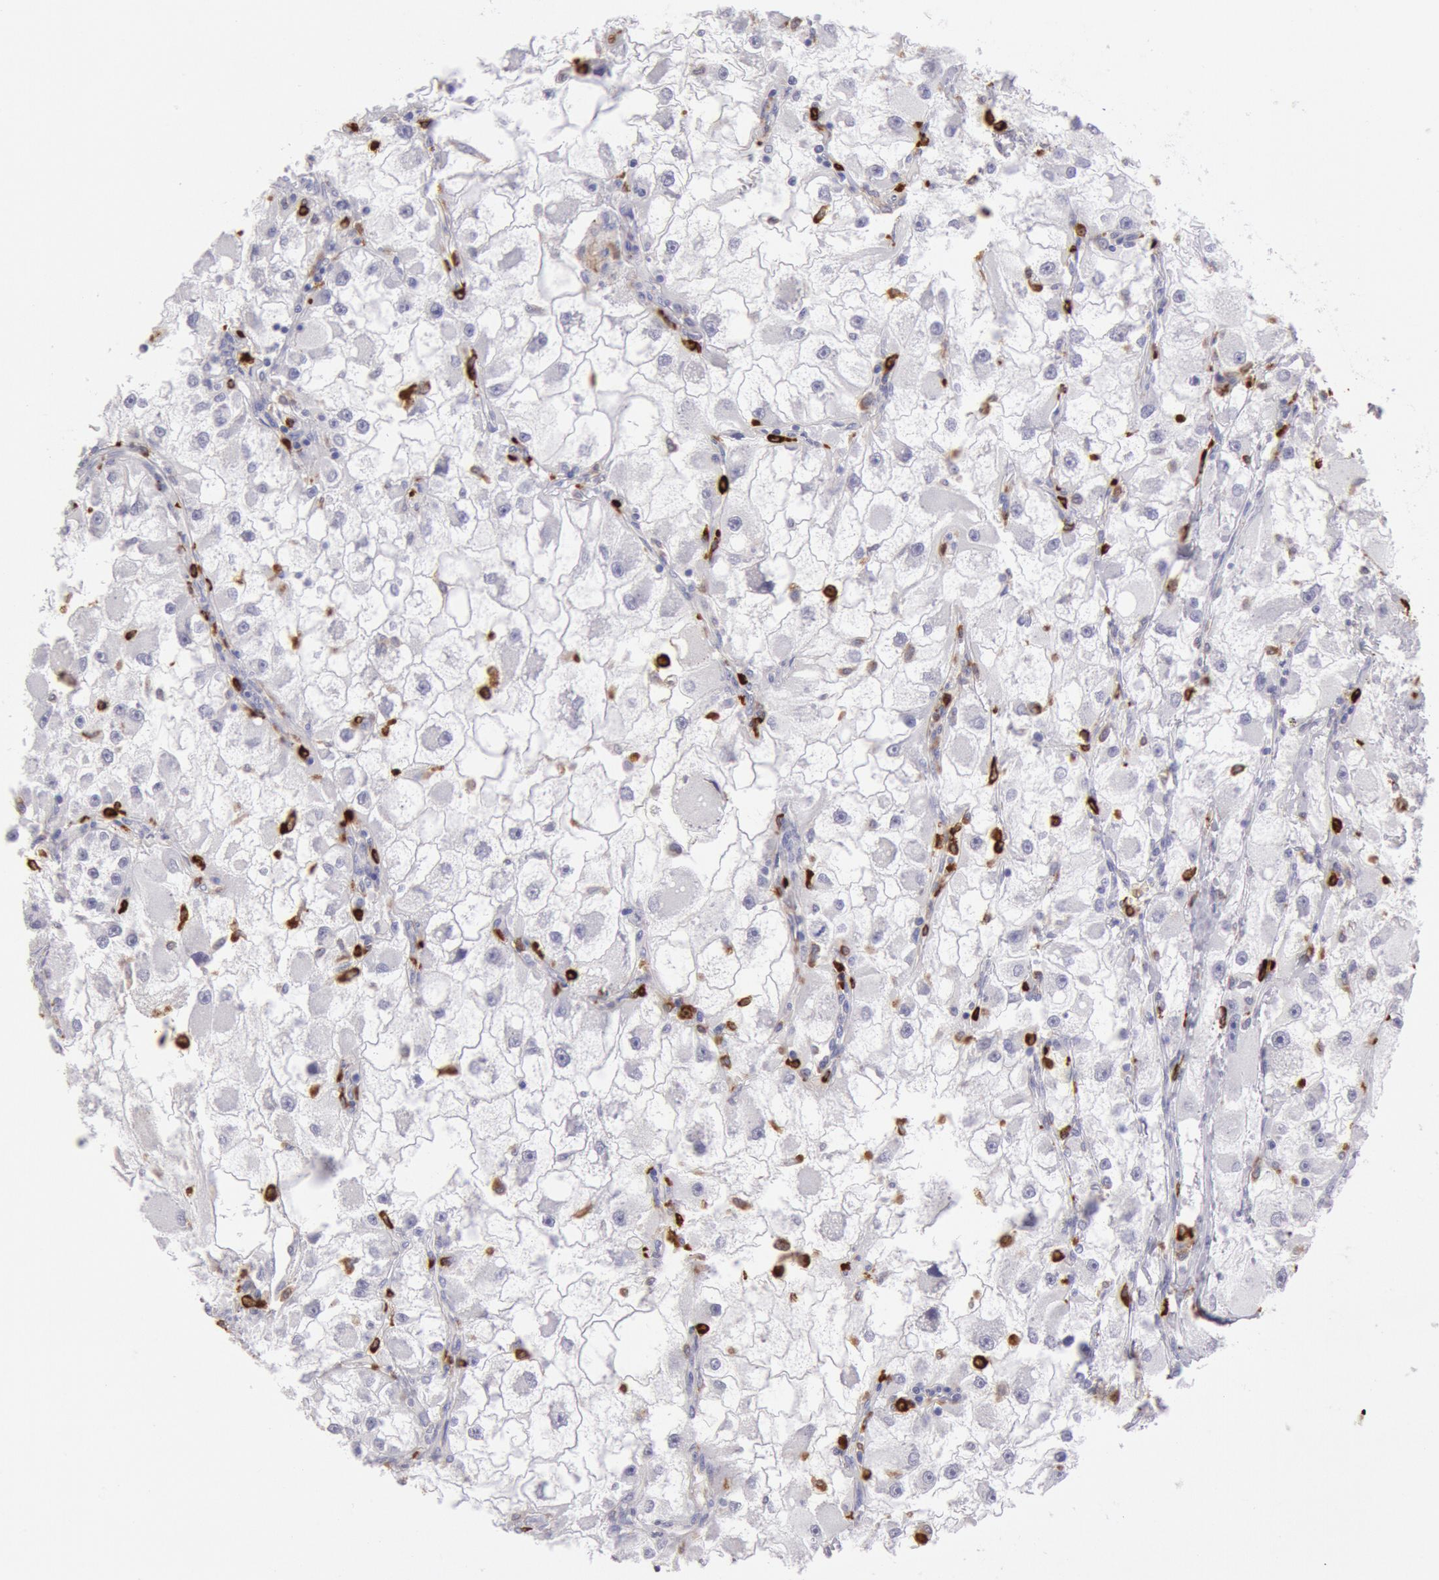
{"staining": {"intensity": "negative", "quantity": "none", "location": "none"}, "tissue": "renal cancer", "cell_type": "Tumor cells", "image_type": "cancer", "snomed": [{"axis": "morphology", "description": "Adenocarcinoma, NOS"}, {"axis": "topography", "description": "Kidney"}], "caption": "Adenocarcinoma (renal) stained for a protein using IHC demonstrates no staining tumor cells.", "gene": "FCN1", "patient": {"sex": "female", "age": 73}}